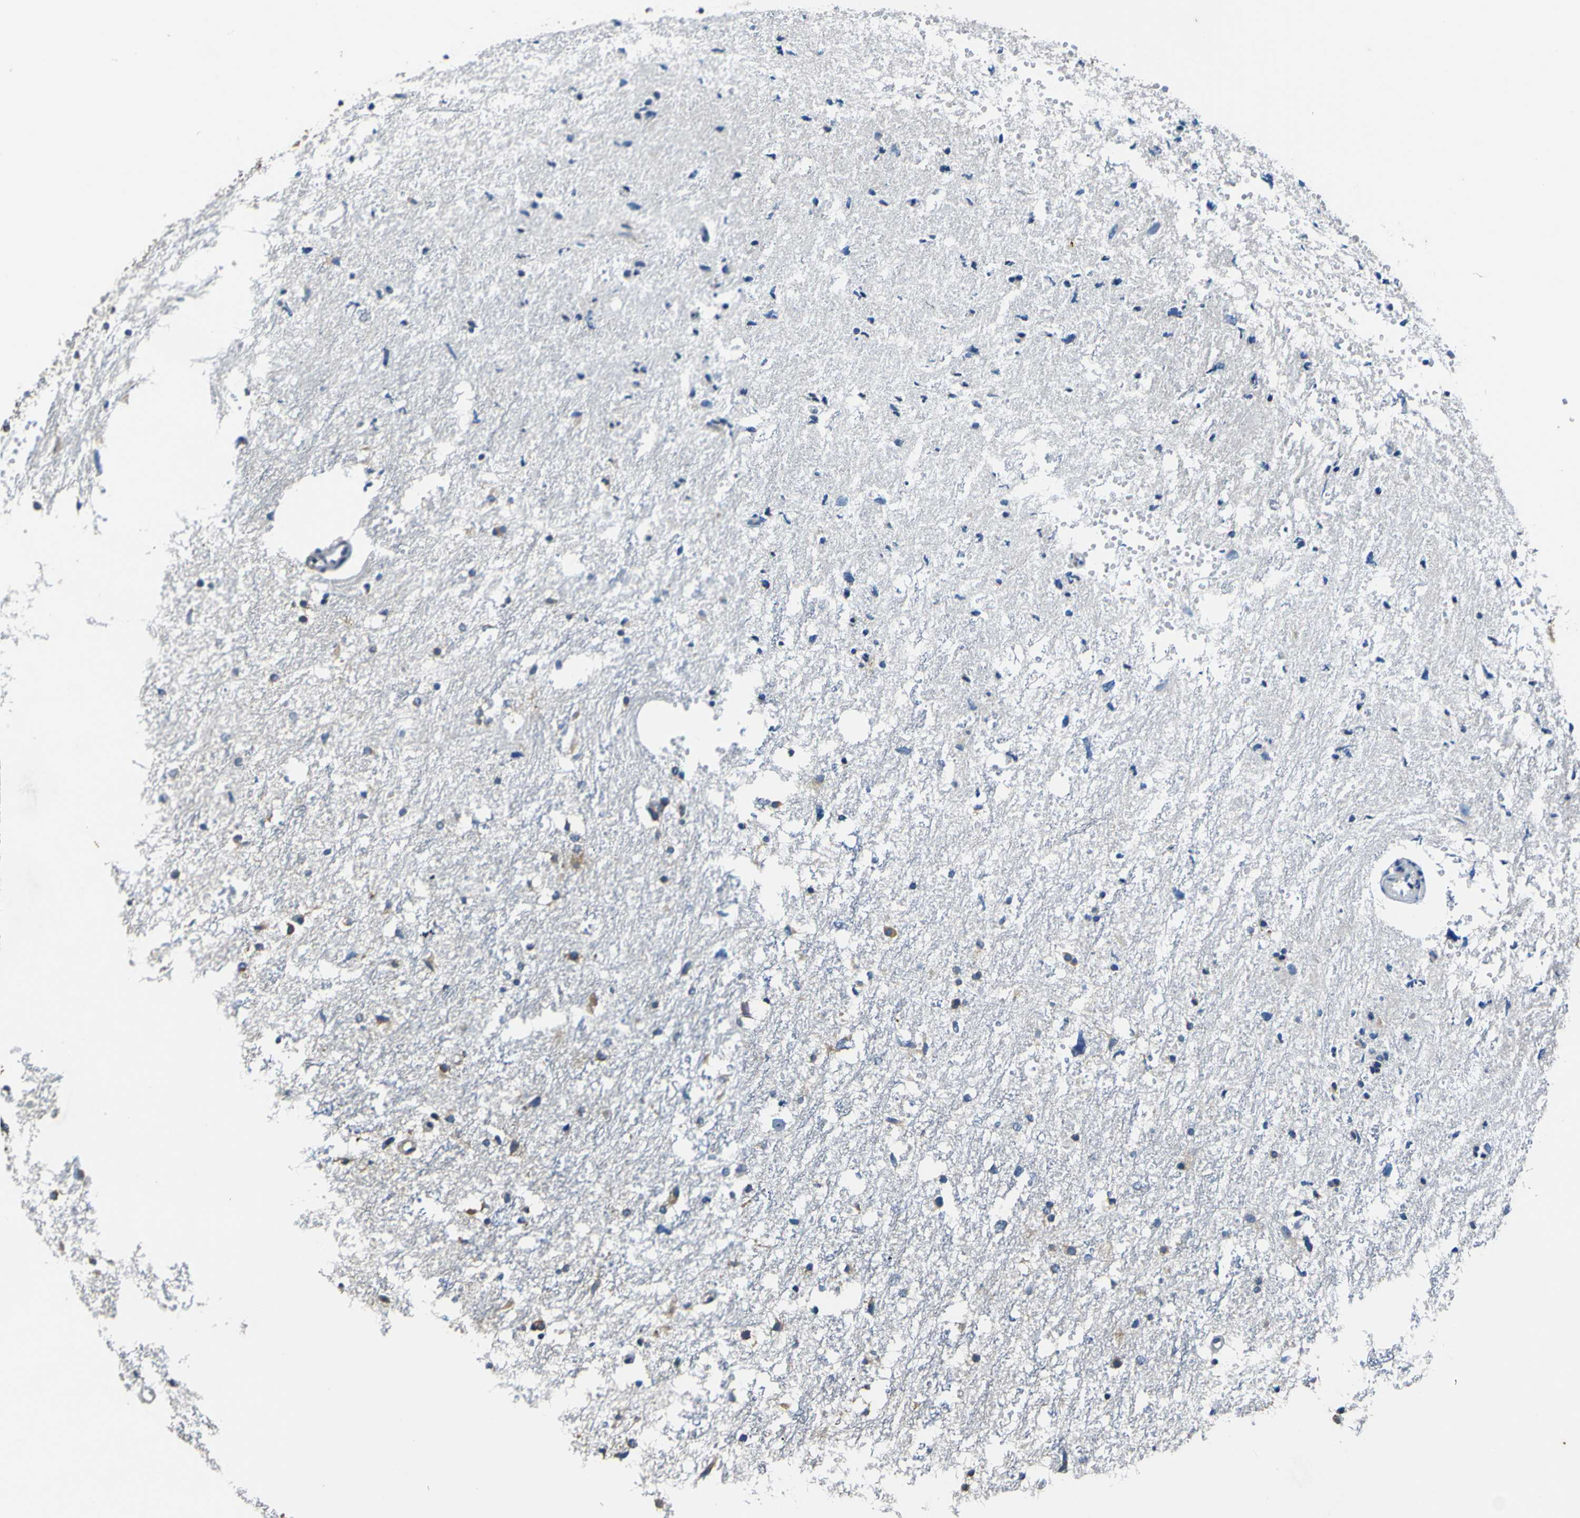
{"staining": {"intensity": "weak", "quantity": "25%-75%", "location": "cytoplasmic/membranous"}, "tissue": "glioma", "cell_type": "Tumor cells", "image_type": "cancer", "snomed": [{"axis": "morphology", "description": "Glioma, malignant, High grade"}, {"axis": "topography", "description": "Brain"}], "caption": "A brown stain highlights weak cytoplasmic/membranous expression of a protein in glioma tumor cells. (DAB (3,3'-diaminobenzidine) = brown stain, brightfield microscopy at high magnification).", "gene": "RPSA", "patient": {"sex": "female", "age": 59}}